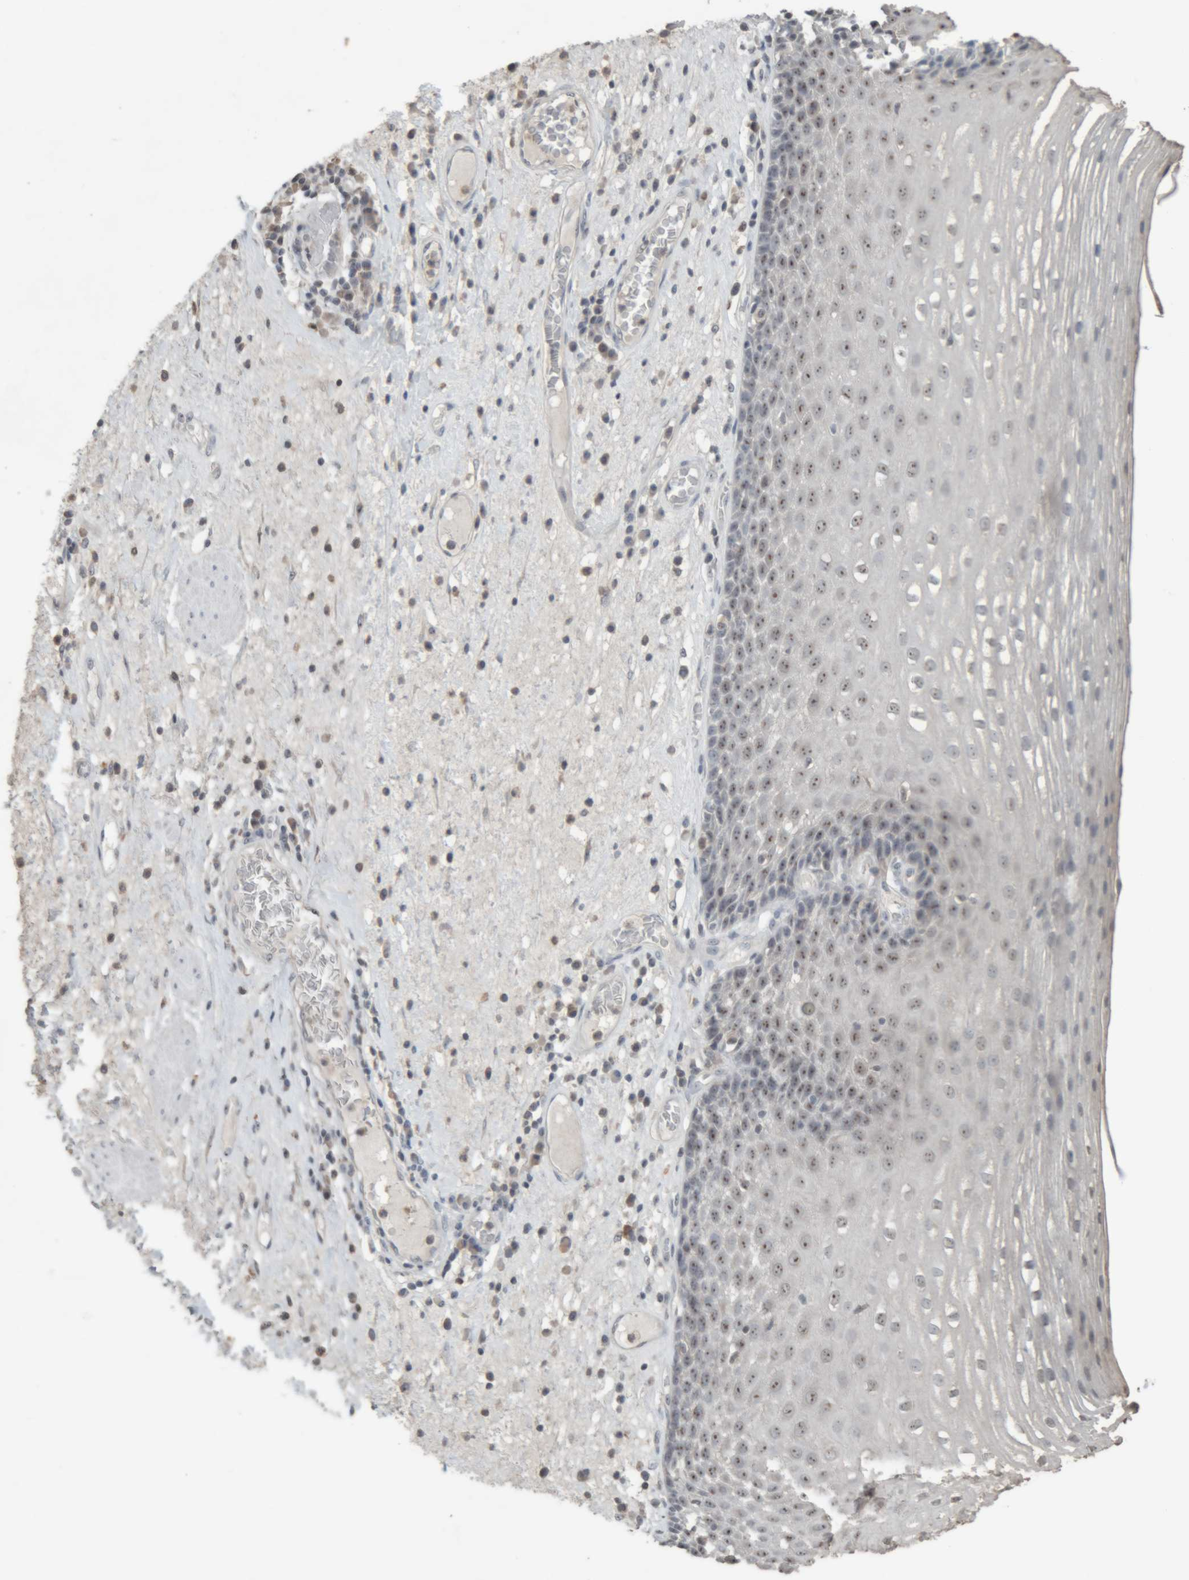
{"staining": {"intensity": "moderate", "quantity": "25%-75%", "location": "nuclear"}, "tissue": "esophagus", "cell_type": "Squamous epithelial cells", "image_type": "normal", "snomed": [{"axis": "morphology", "description": "Normal tissue, NOS"}, {"axis": "morphology", "description": "Adenocarcinoma, NOS"}, {"axis": "topography", "description": "Esophagus"}], "caption": "Brown immunohistochemical staining in normal human esophagus reveals moderate nuclear staining in approximately 25%-75% of squamous epithelial cells. The staining was performed using DAB (3,3'-diaminobenzidine) to visualize the protein expression in brown, while the nuclei were stained in blue with hematoxylin (Magnification: 20x).", "gene": "RPF1", "patient": {"sex": "male", "age": 62}}